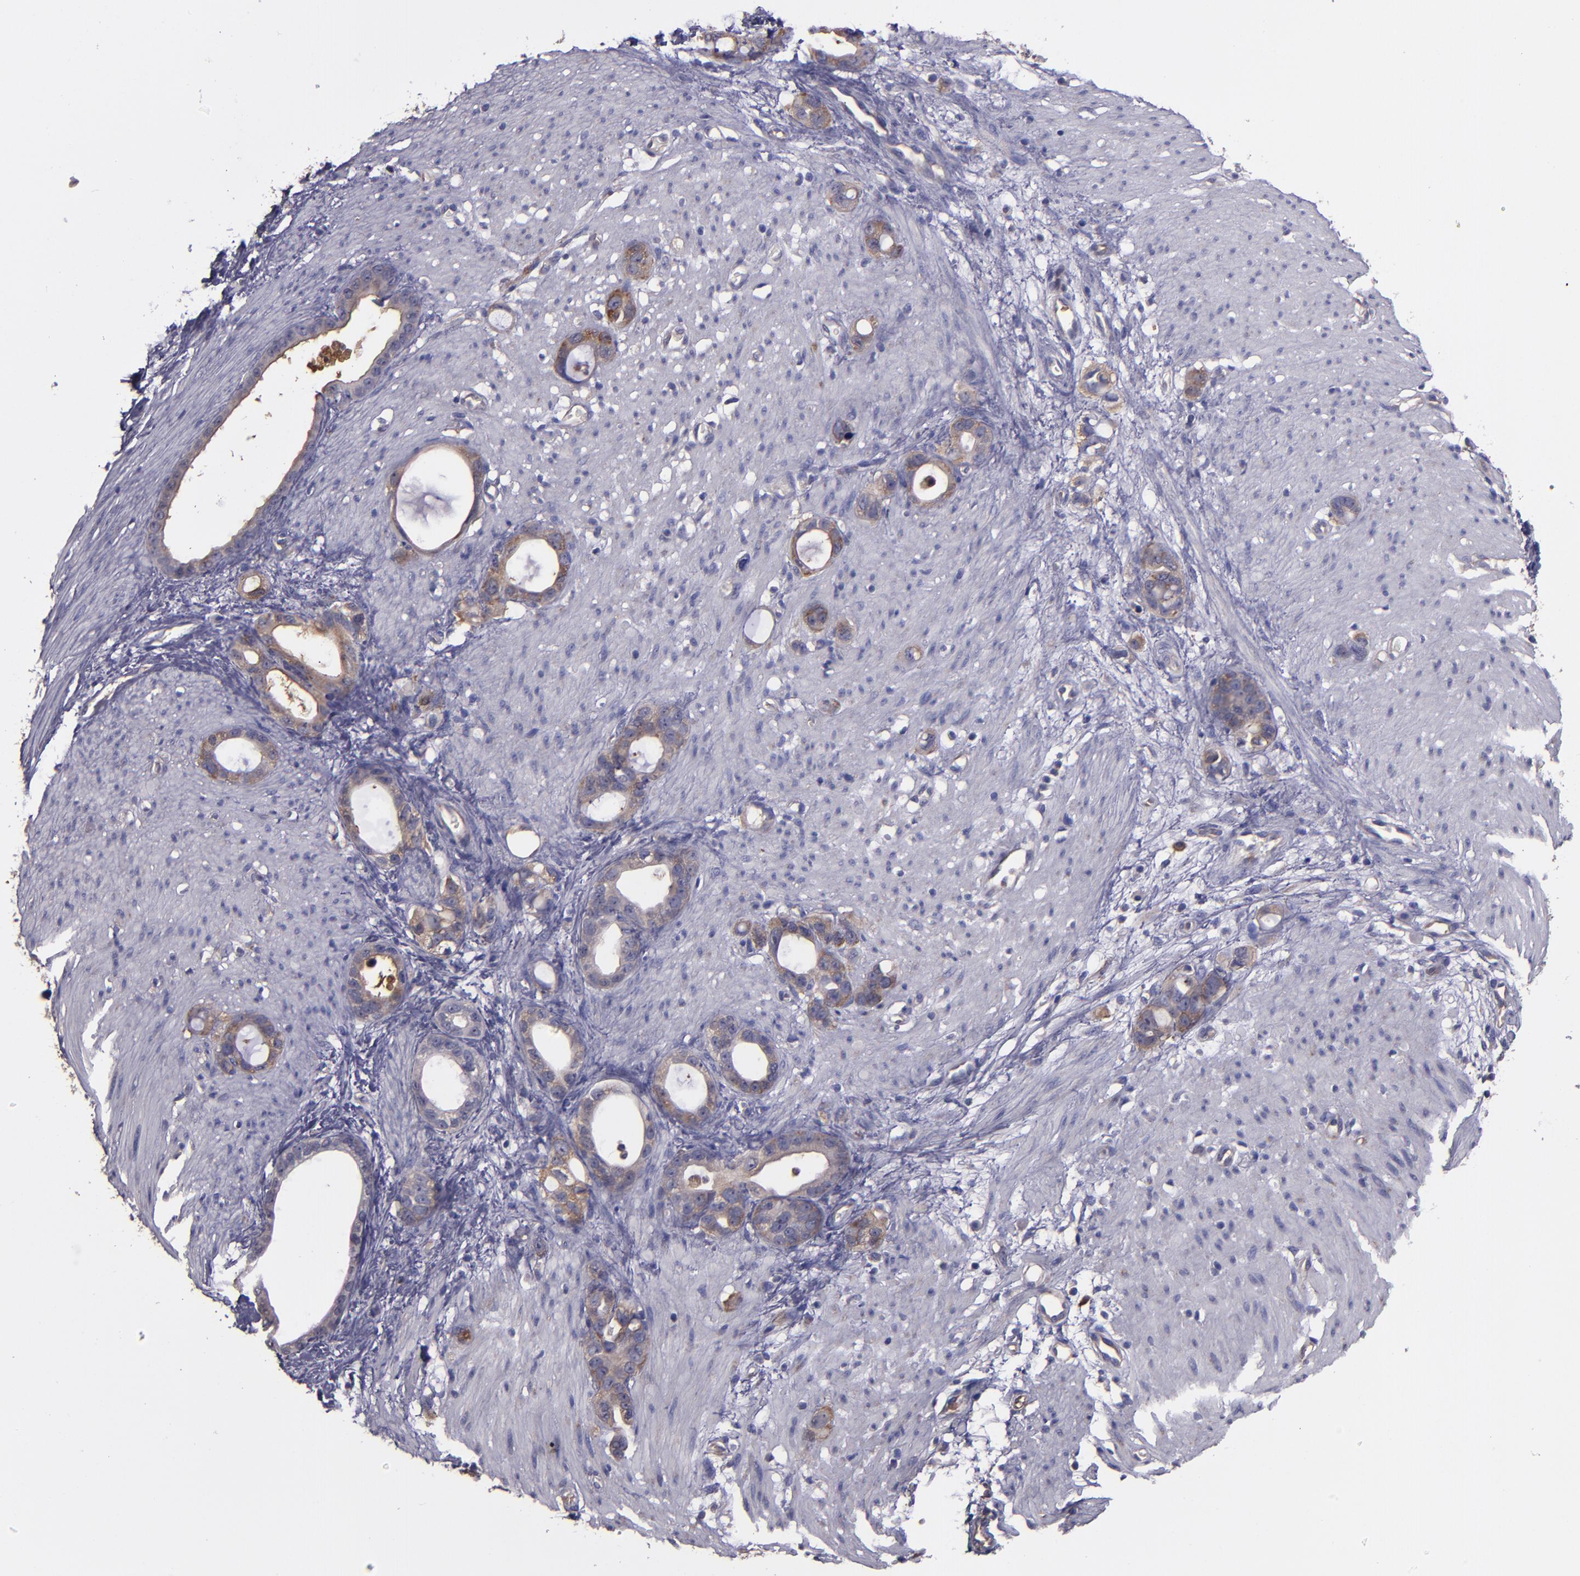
{"staining": {"intensity": "moderate", "quantity": "25%-75%", "location": "cytoplasmic/membranous"}, "tissue": "stomach cancer", "cell_type": "Tumor cells", "image_type": "cancer", "snomed": [{"axis": "morphology", "description": "Adenocarcinoma, NOS"}, {"axis": "topography", "description": "Stomach"}], "caption": "Immunohistochemical staining of stomach adenocarcinoma exhibits medium levels of moderate cytoplasmic/membranous staining in about 25%-75% of tumor cells. The protein of interest is shown in brown color, while the nuclei are stained blue.", "gene": "CARS1", "patient": {"sex": "female", "age": 75}}